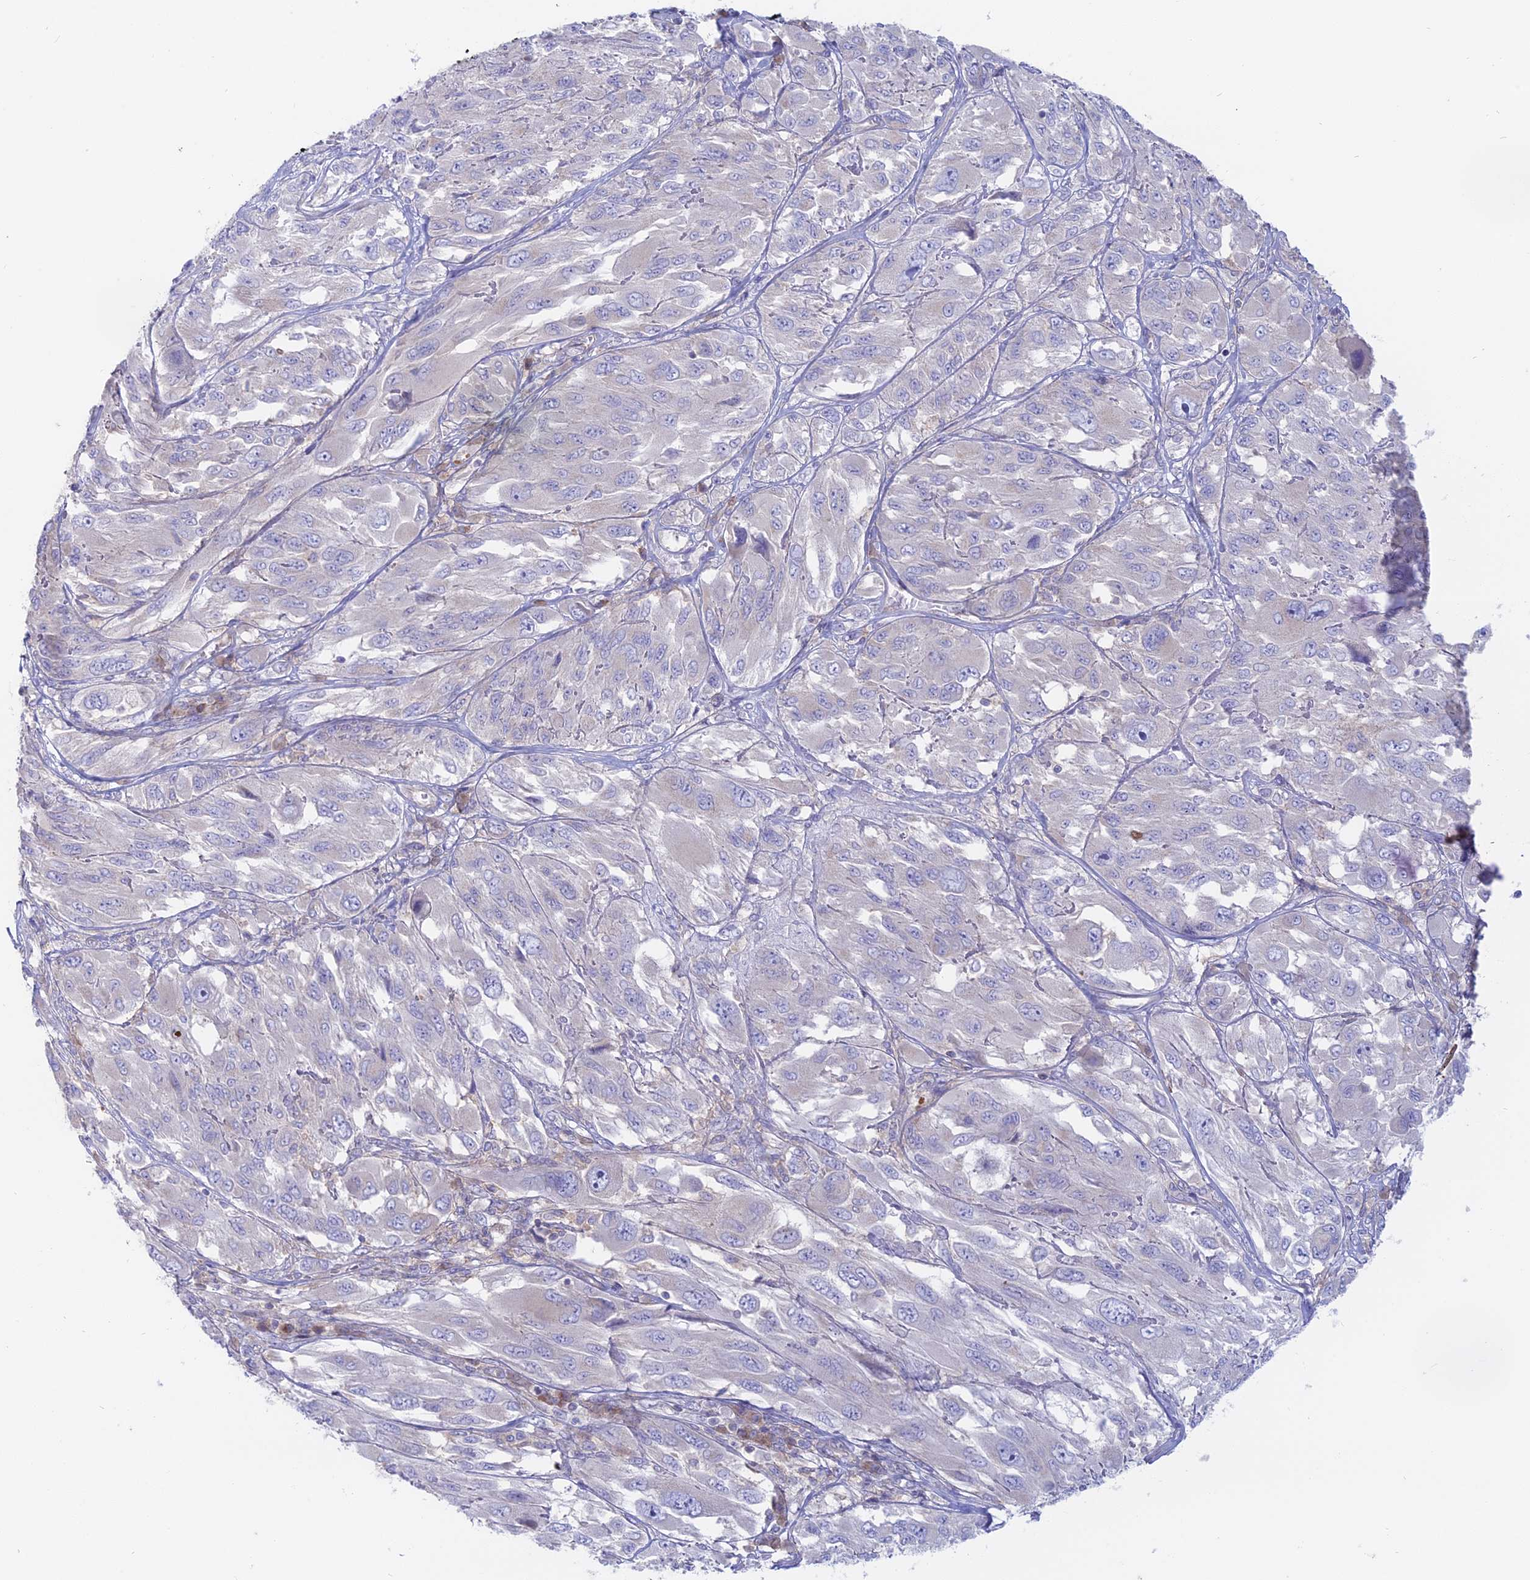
{"staining": {"intensity": "negative", "quantity": "none", "location": "none"}, "tissue": "melanoma", "cell_type": "Tumor cells", "image_type": "cancer", "snomed": [{"axis": "morphology", "description": "Malignant melanoma, NOS"}, {"axis": "topography", "description": "Skin"}], "caption": "There is no significant positivity in tumor cells of melanoma.", "gene": "MYO5B", "patient": {"sex": "female", "age": 91}}